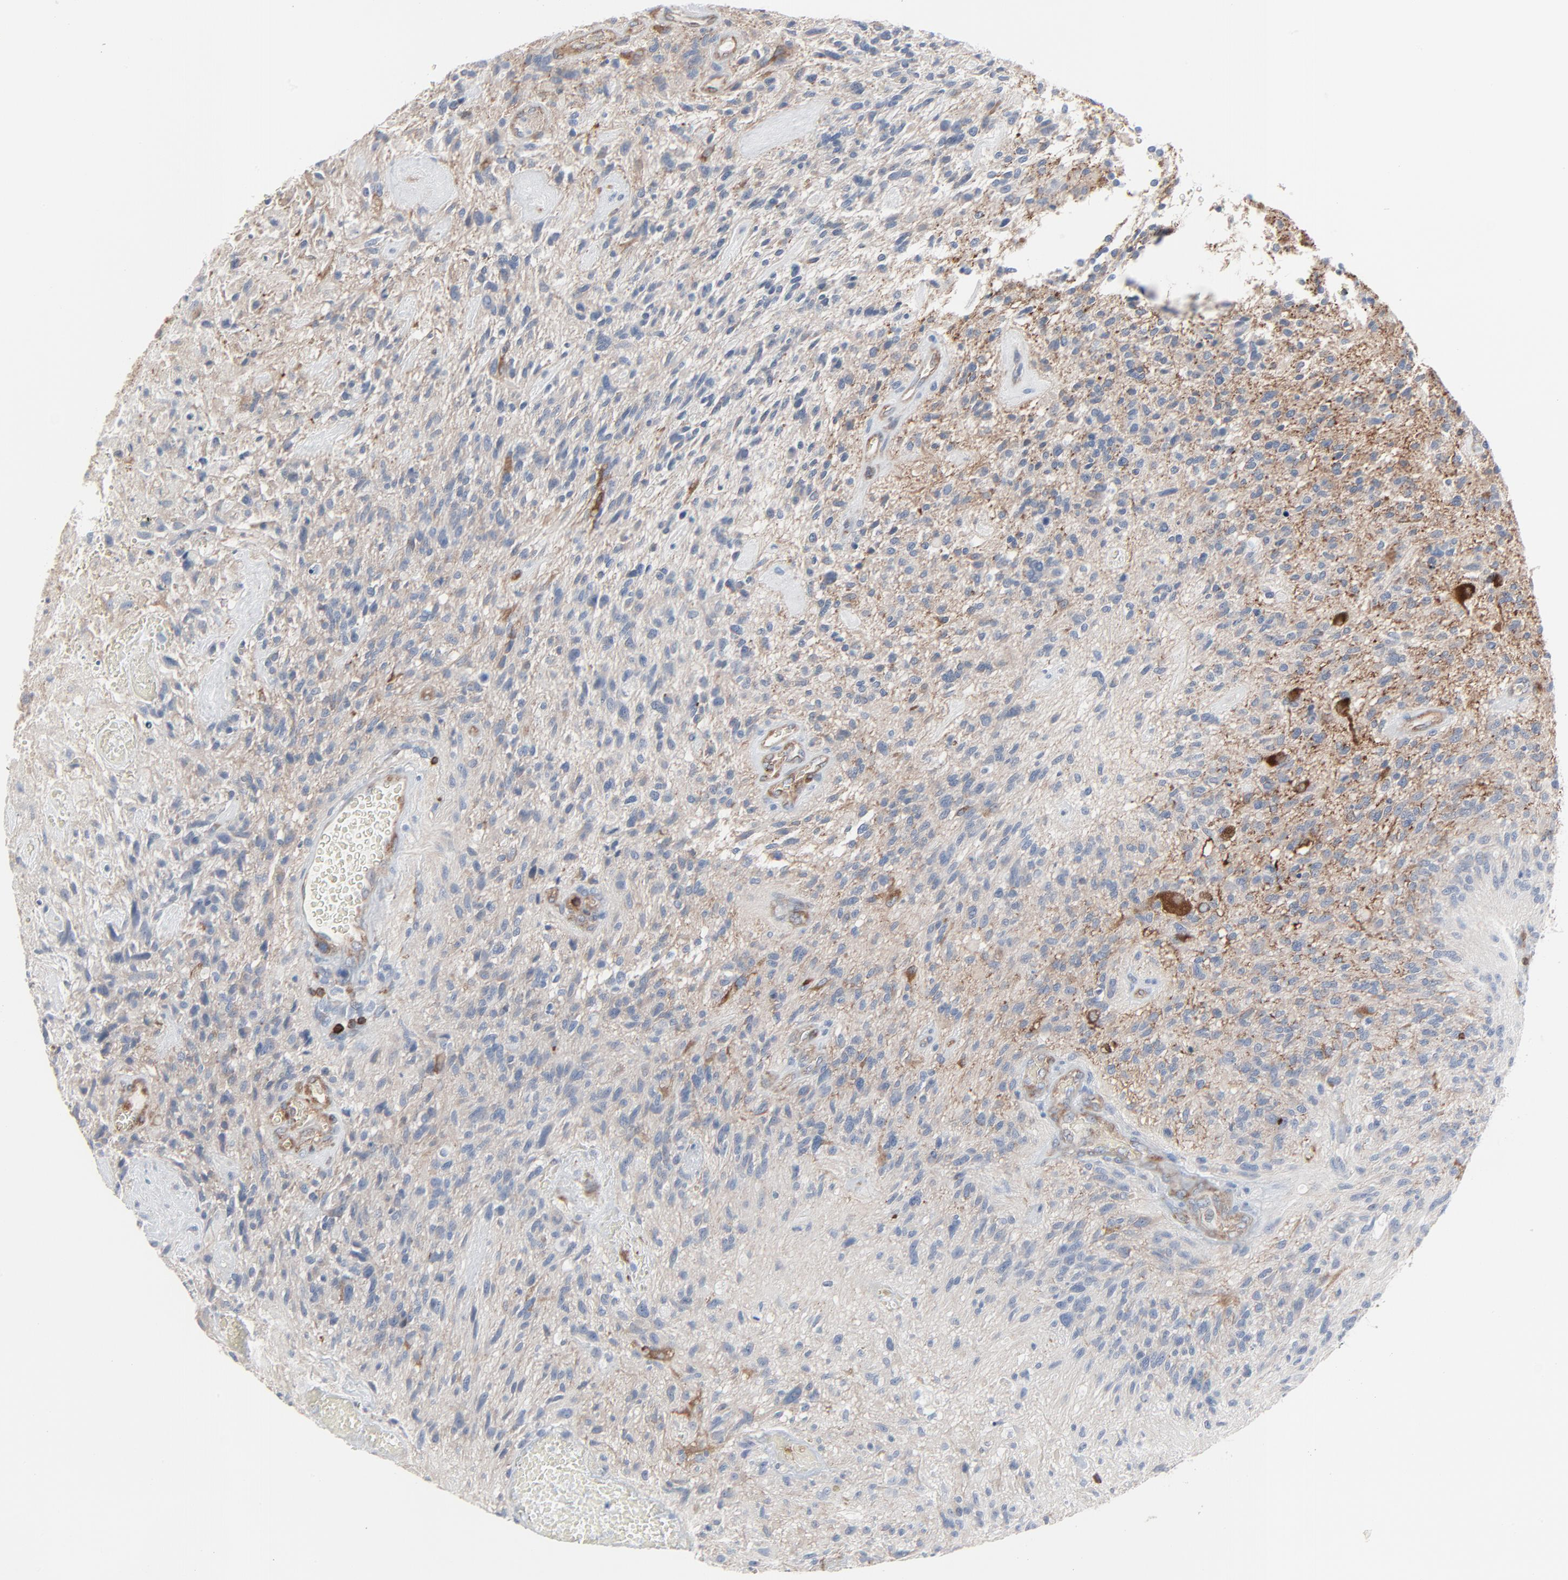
{"staining": {"intensity": "strong", "quantity": "<25%", "location": "cytoplasmic/membranous"}, "tissue": "glioma", "cell_type": "Tumor cells", "image_type": "cancer", "snomed": [{"axis": "morphology", "description": "Normal tissue, NOS"}, {"axis": "morphology", "description": "Glioma, malignant, High grade"}, {"axis": "topography", "description": "Cerebral cortex"}], "caption": "Immunohistochemical staining of human glioma exhibits strong cytoplasmic/membranous protein staining in about <25% of tumor cells.", "gene": "OPTN", "patient": {"sex": "male", "age": 75}}